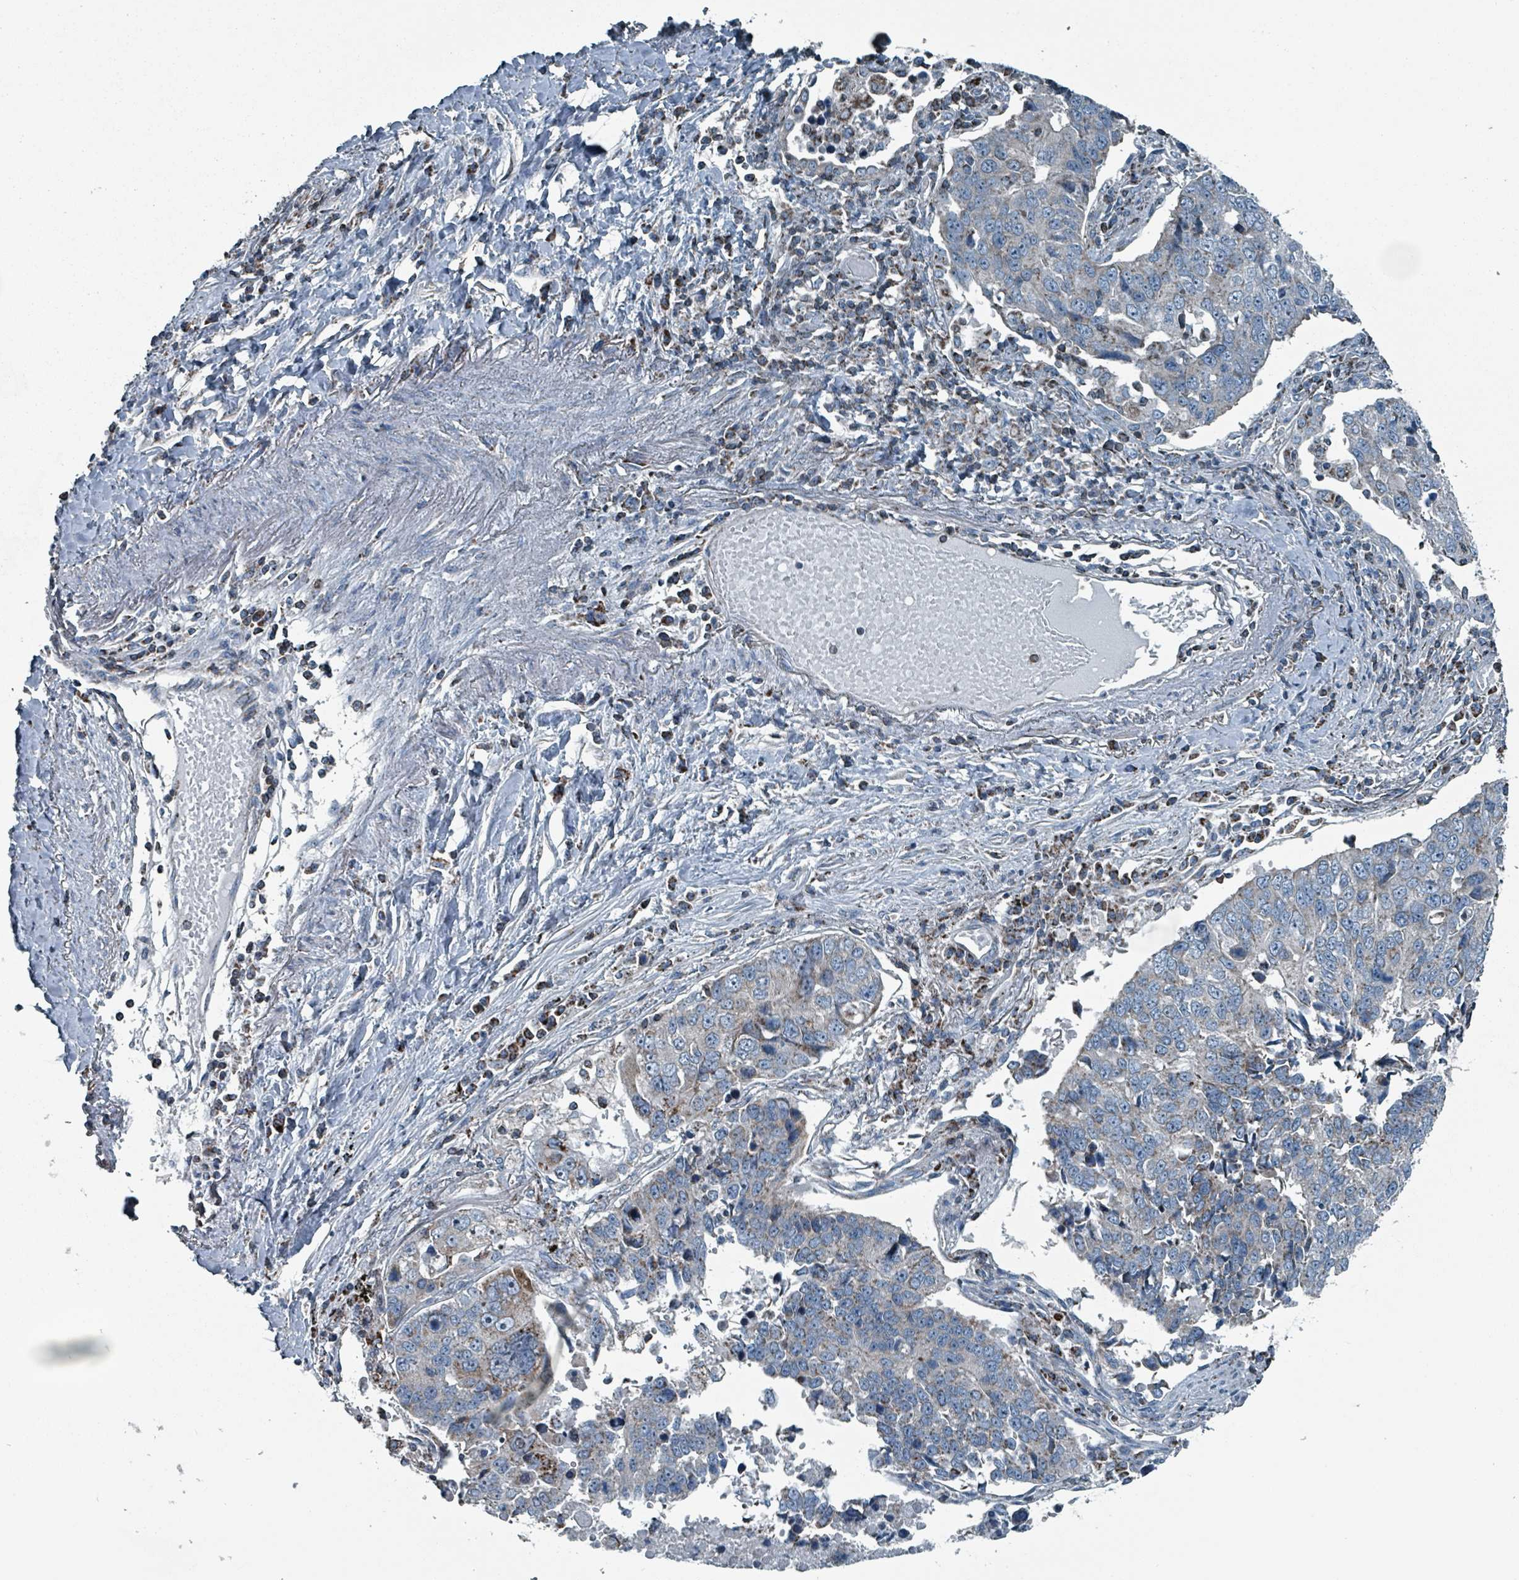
{"staining": {"intensity": "negative", "quantity": "none", "location": "none"}, "tissue": "lung cancer", "cell_type": "Tumor cells", "image_type": "cancer", "snomed": [{"axis": "morphology", "description": "Squamous cell carcinoma, NOS"}, {"axis": "topography", "description": "Lung"}], "caption": "The IHC image has no significant staining in tumor cells of lung squamous cell carcinoma tissue.", "gene": "ABHD18", "patient": {"sex": "female", "age": 66}}